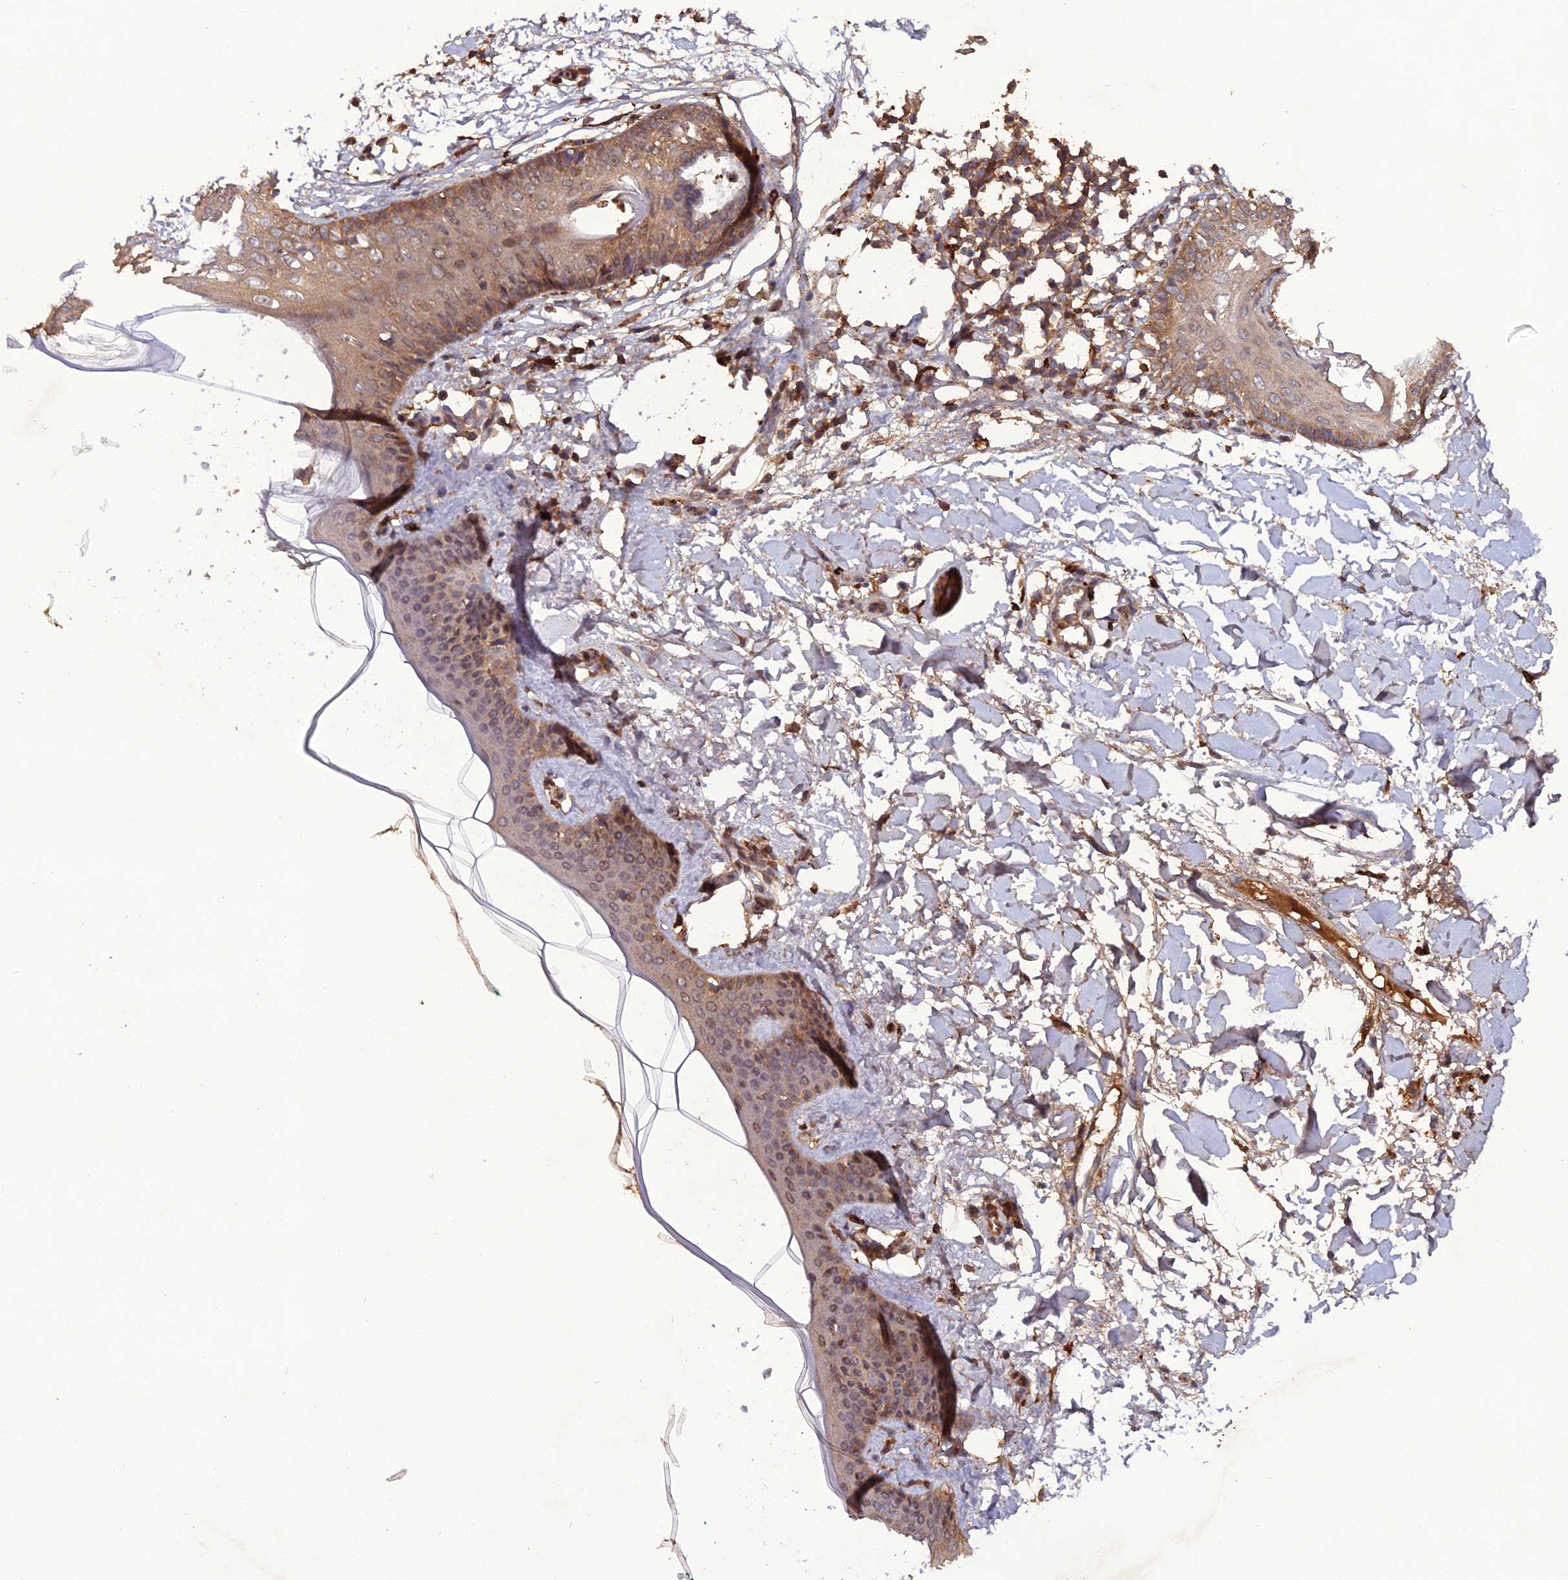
{"staining": {"intensity": "moderate", "quantity": ">75%", "location": "cytoplasmic/membranous"}, "tissue": "skin", "cell_type": "Fibroblasts", "image_type": "normal", "snomed": [{"axis": "morphology", "description": "Normal tissue, NOS"}, {"axis": "topography", "description": "Skin"}], "caption": "Moderate cytoplasmic/membranous expression for a protein is identified in about >75% of fibroblasts of benign skin using immunohistochemistry (IHC).", "gene": "TMEM258", "patient": {"sex": "female", "age": 34}}